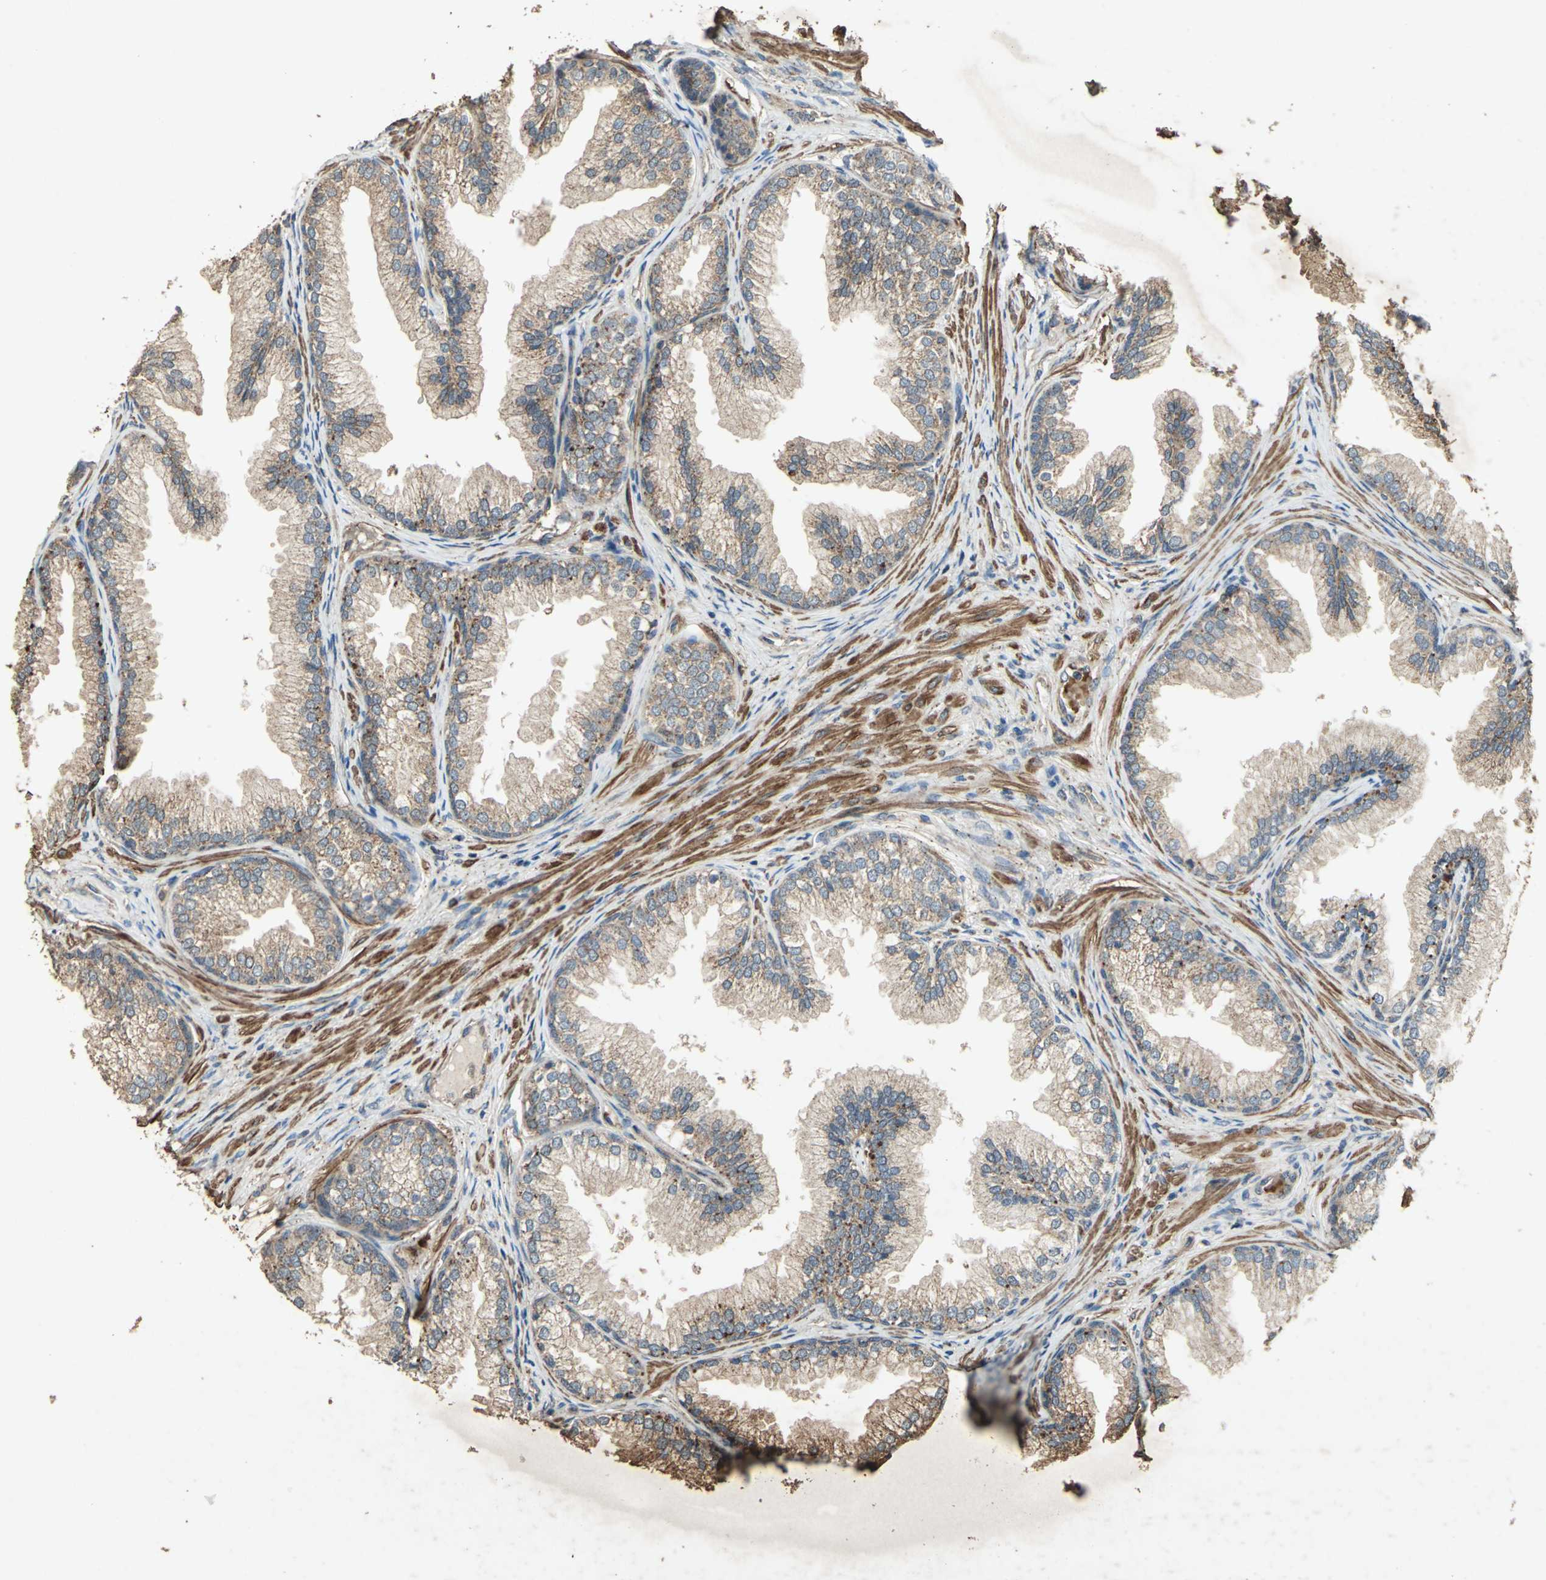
{"staining": {"intensity": "moderate", "quantity": ">75%", "location": "cytoplasmic/membranous"}, "tissue": "prostate", "cell_type": "Glandular cells", "image_type": "normal", "snomed": [{"axis": "morphology", "description": "Normal tissue, NOS"}, {"axis": "topography", "description": "Prostate"}], "caption": "Protein expression by IHC demonstrates moderate cytoplasmic/membranous expression in about >75% of glandular cells in benign prostate.", "gene": "POLRMT", "patient": {"sex": "male", "age": 76}}